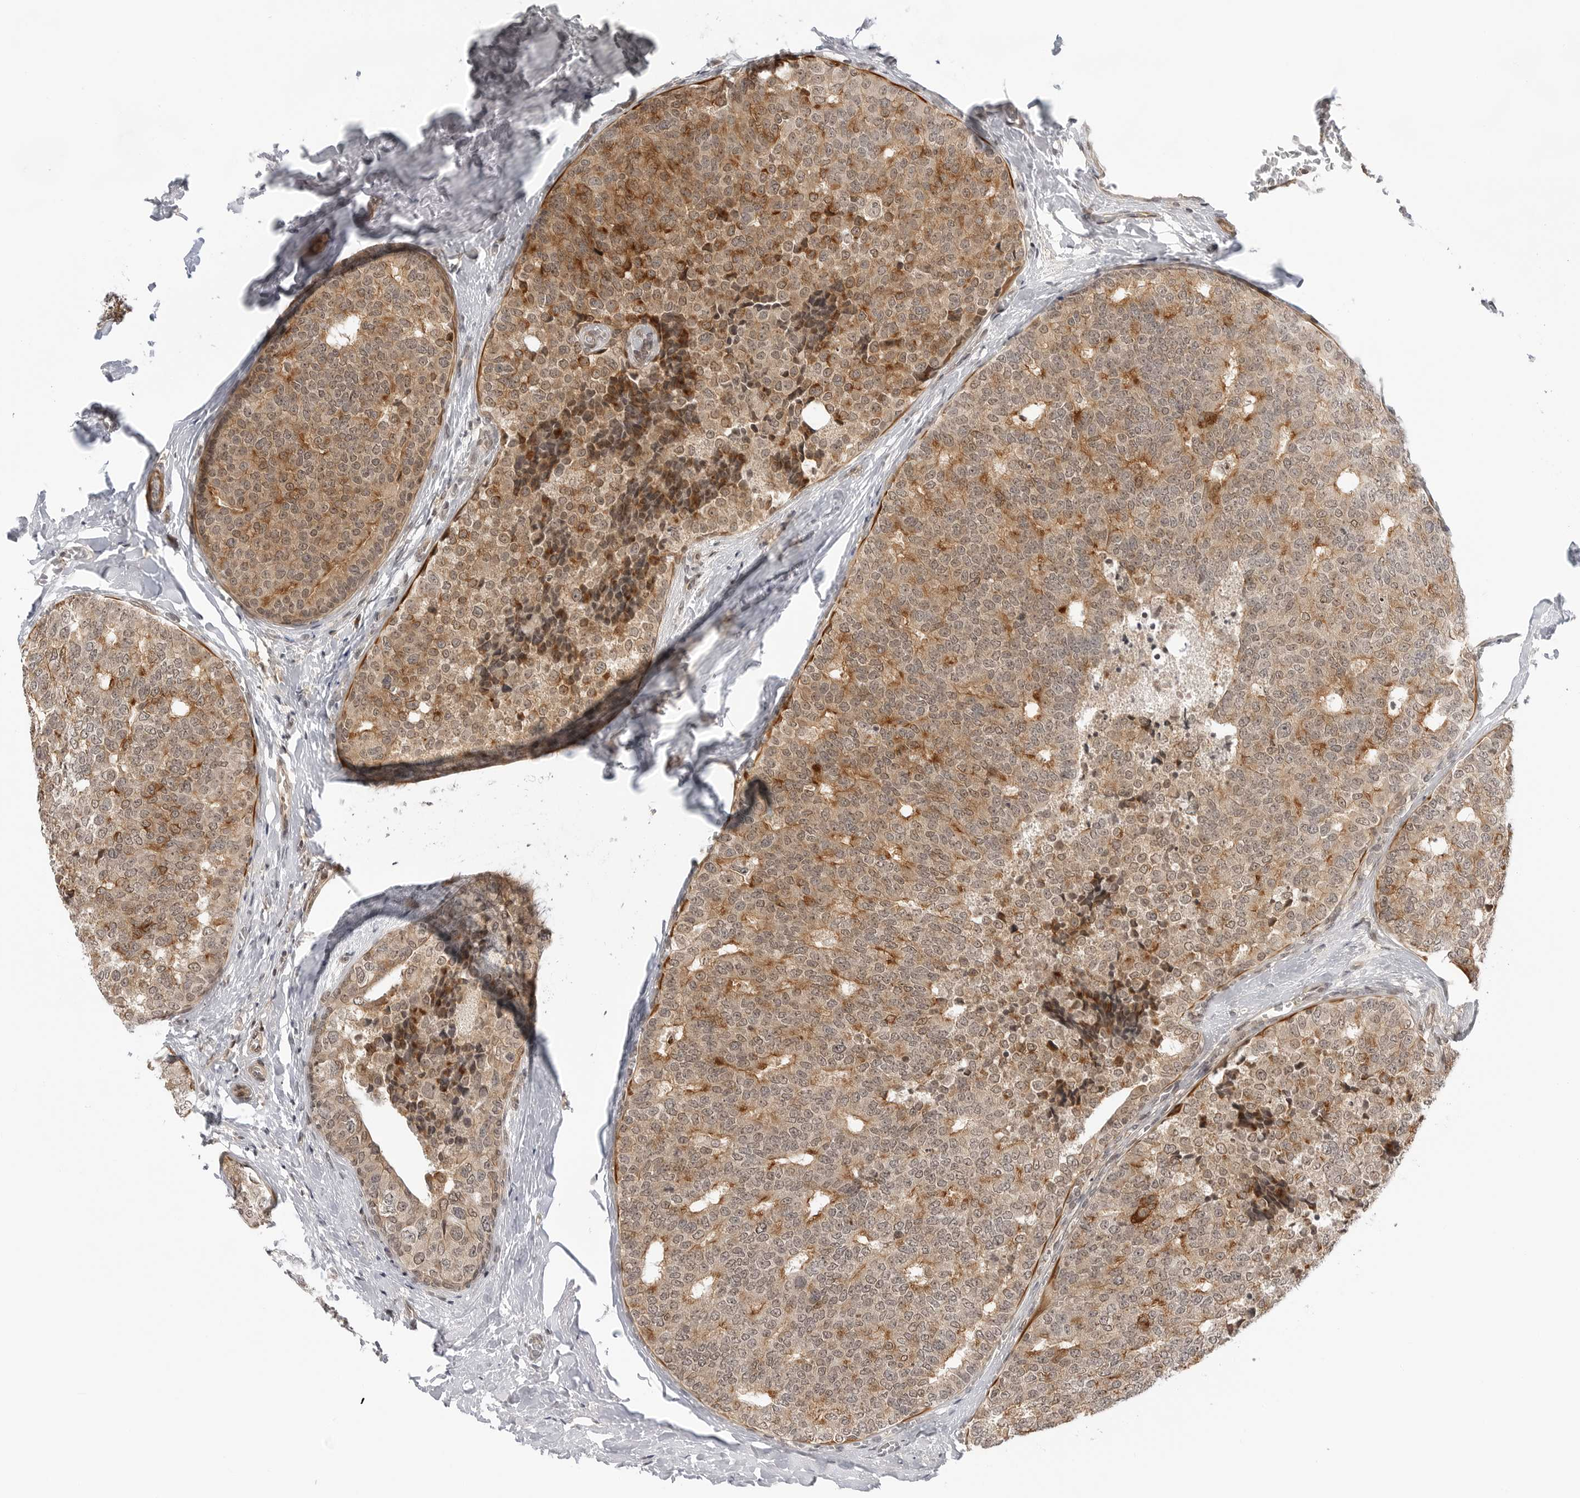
{"staining": {"intensity": "moderate", "quantity": ">75%", "location": "cytoplasmic/membranous,nuclear"}, "tissue": "breast cancer", "cell_type": "Tumor cells", "image_type": "cancer", "snomed": [{"axis": "morphology", "description": "Normal tissue, NOS"}, {"axis": "morphology", "description": "Duct carcinoma"}, {"axis": "topography", "description": "Breast"}], "caption": "Moderate cytoplasmic/membranous and nuclear expression is seen in about >75% of tumor cells in breast cancer. (DAB (3,3'-diaminobenzidine) = brown stain, brightfield microscopy at high magnification).", "gene": "MAP2K5", "patient": {"sex": "female", "age": 43}}